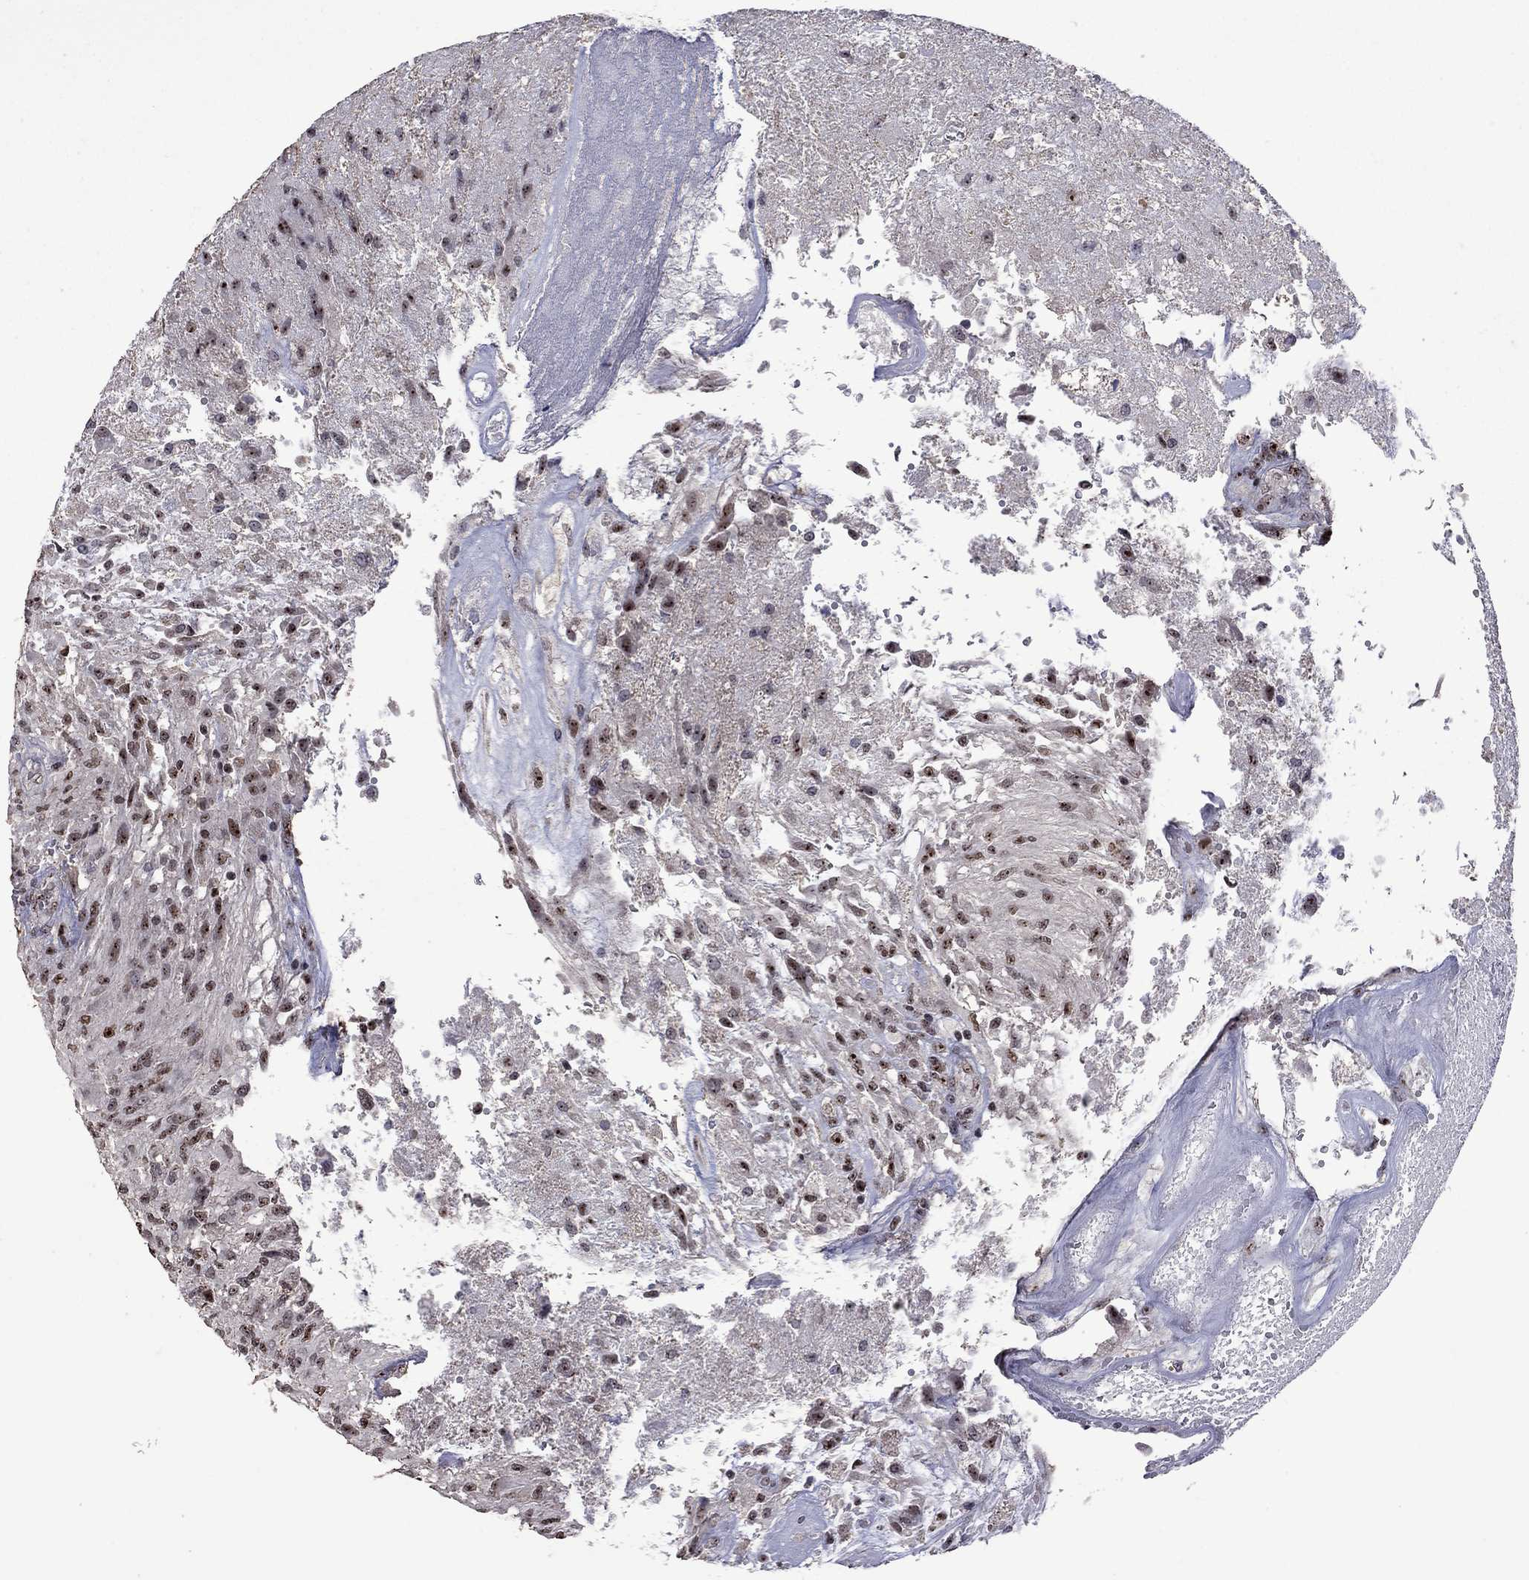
{"staining": {"intensity": "moderate", "quantity": "25%-75%", "location": "nuclear"}, "tissue": "glioma", "cell_type": "Tumor cells", "image_type": "cancer", "snomed": [{"axis": "morphology", "description": "Glioma, malignant, High grade"}, {"axis": "topography", "description": "Brain"}], "caption": "Immunohistochemical staining of malignant high-grade glioma demonstrates moderate nuclear protein staining in approximately 25%-75% of tumor cells. Immunohistochemistry stains the protein in brown and the nuclei are stained blue.", "gene": "SPOUT1", "patient": {"sex": "male", "age": 56}}